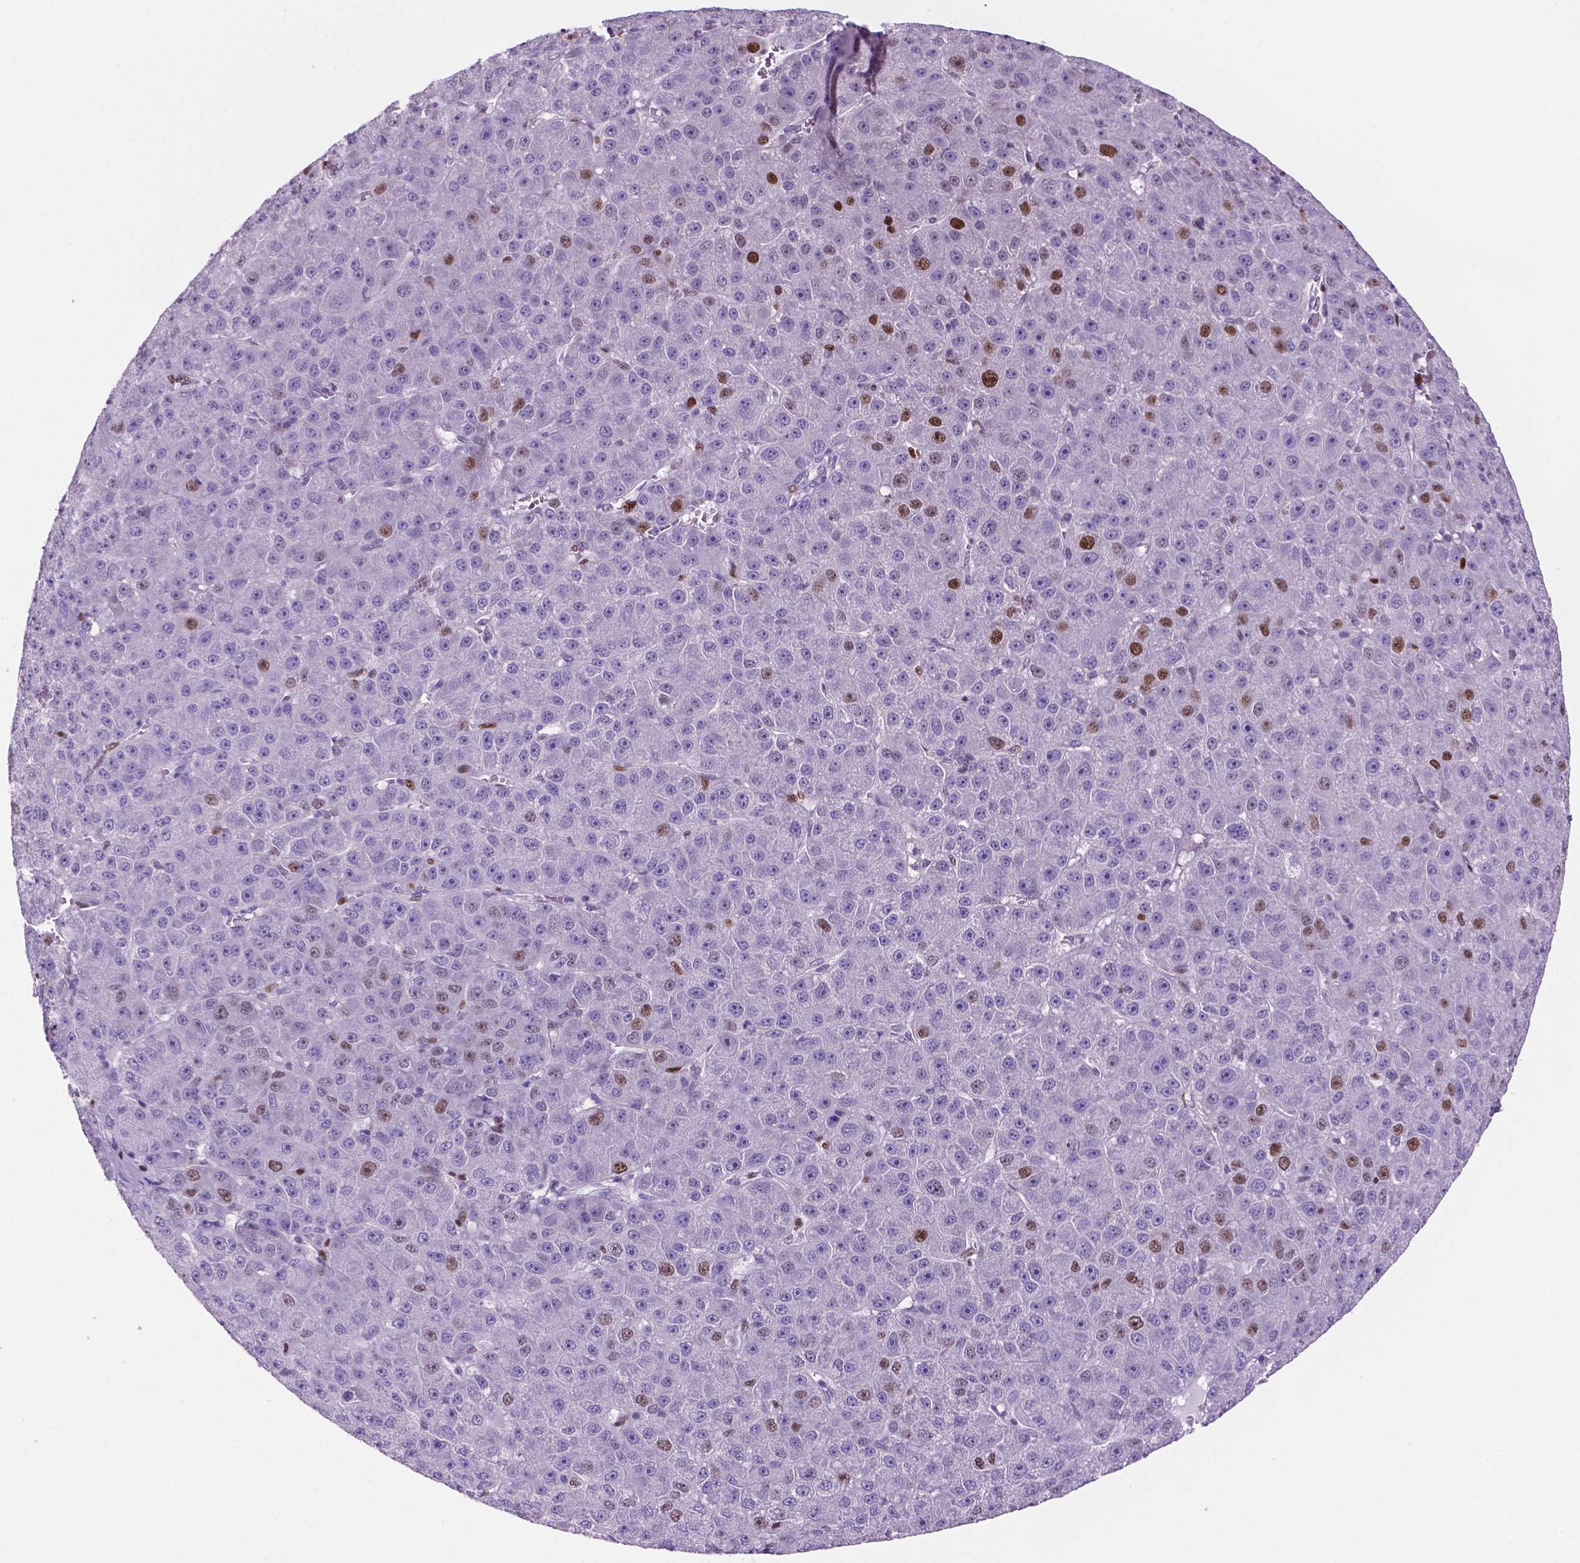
{"staining": {"intensity": "moderate", "quantity": "<25%", "location": "nuclear"}, "tissue": "liver cancer", "cell_type": "Tumor cells", "image_type": "cancer", "snomed": [{"axis": "morphology", "description": "Carcinoma, Hepatocellular, NOS"}, {"axis": "topography", "description": "Liver"}], "caption": "This photomicrograph reveals immunohistochemistry staining of liver cancer (hepatocellular carcinoma), with low moderate nuclear staining in about <25% of tumor cells.", "gene": "NCAPH2", "patient": {"sex": "male", "age": 67}}